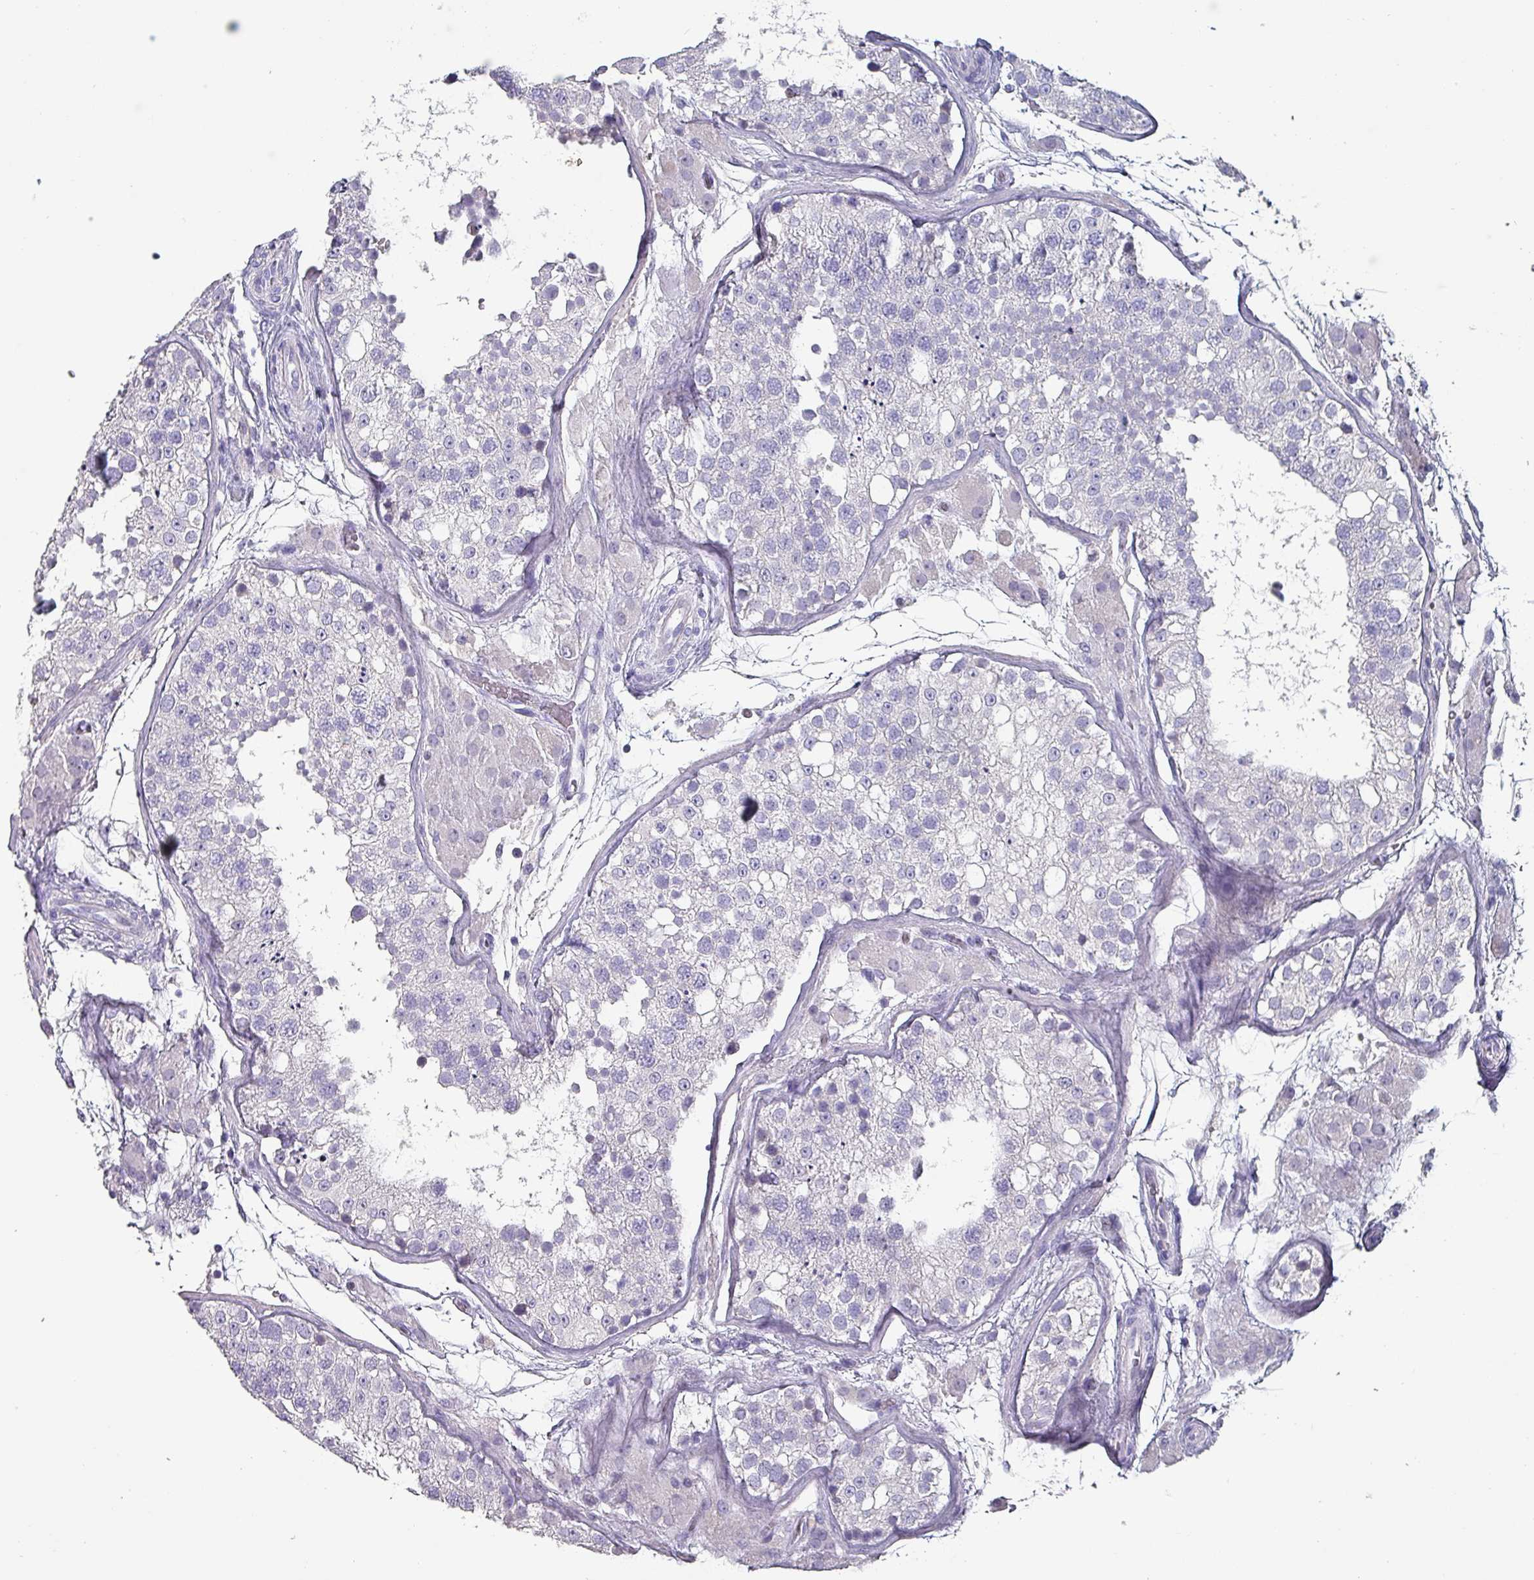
{"staining": {"intensity": "negative", "quantity": "none", "location": "none"}, "tissue": "testis", "cell_type": "Cells in seminiferous ducts", "image_type": "normal", "snomed": [{"axis": "morphology", "description": "Normal tissue, NOS"}, {"axis": "topography", "description": "Testis"}], "caption": "High magnification brightfield microscopy of normal testis stained with DAB (3,3'-diaminobenzidine) (brown) and counterstained with hematoxylin (blue): cells in seminiferous ducts show no significant staining. (DAB immunohistochemistry with hematoxylin counter stain).", "gene": "INS", "patient": {"sex": "male", "age": 26}}